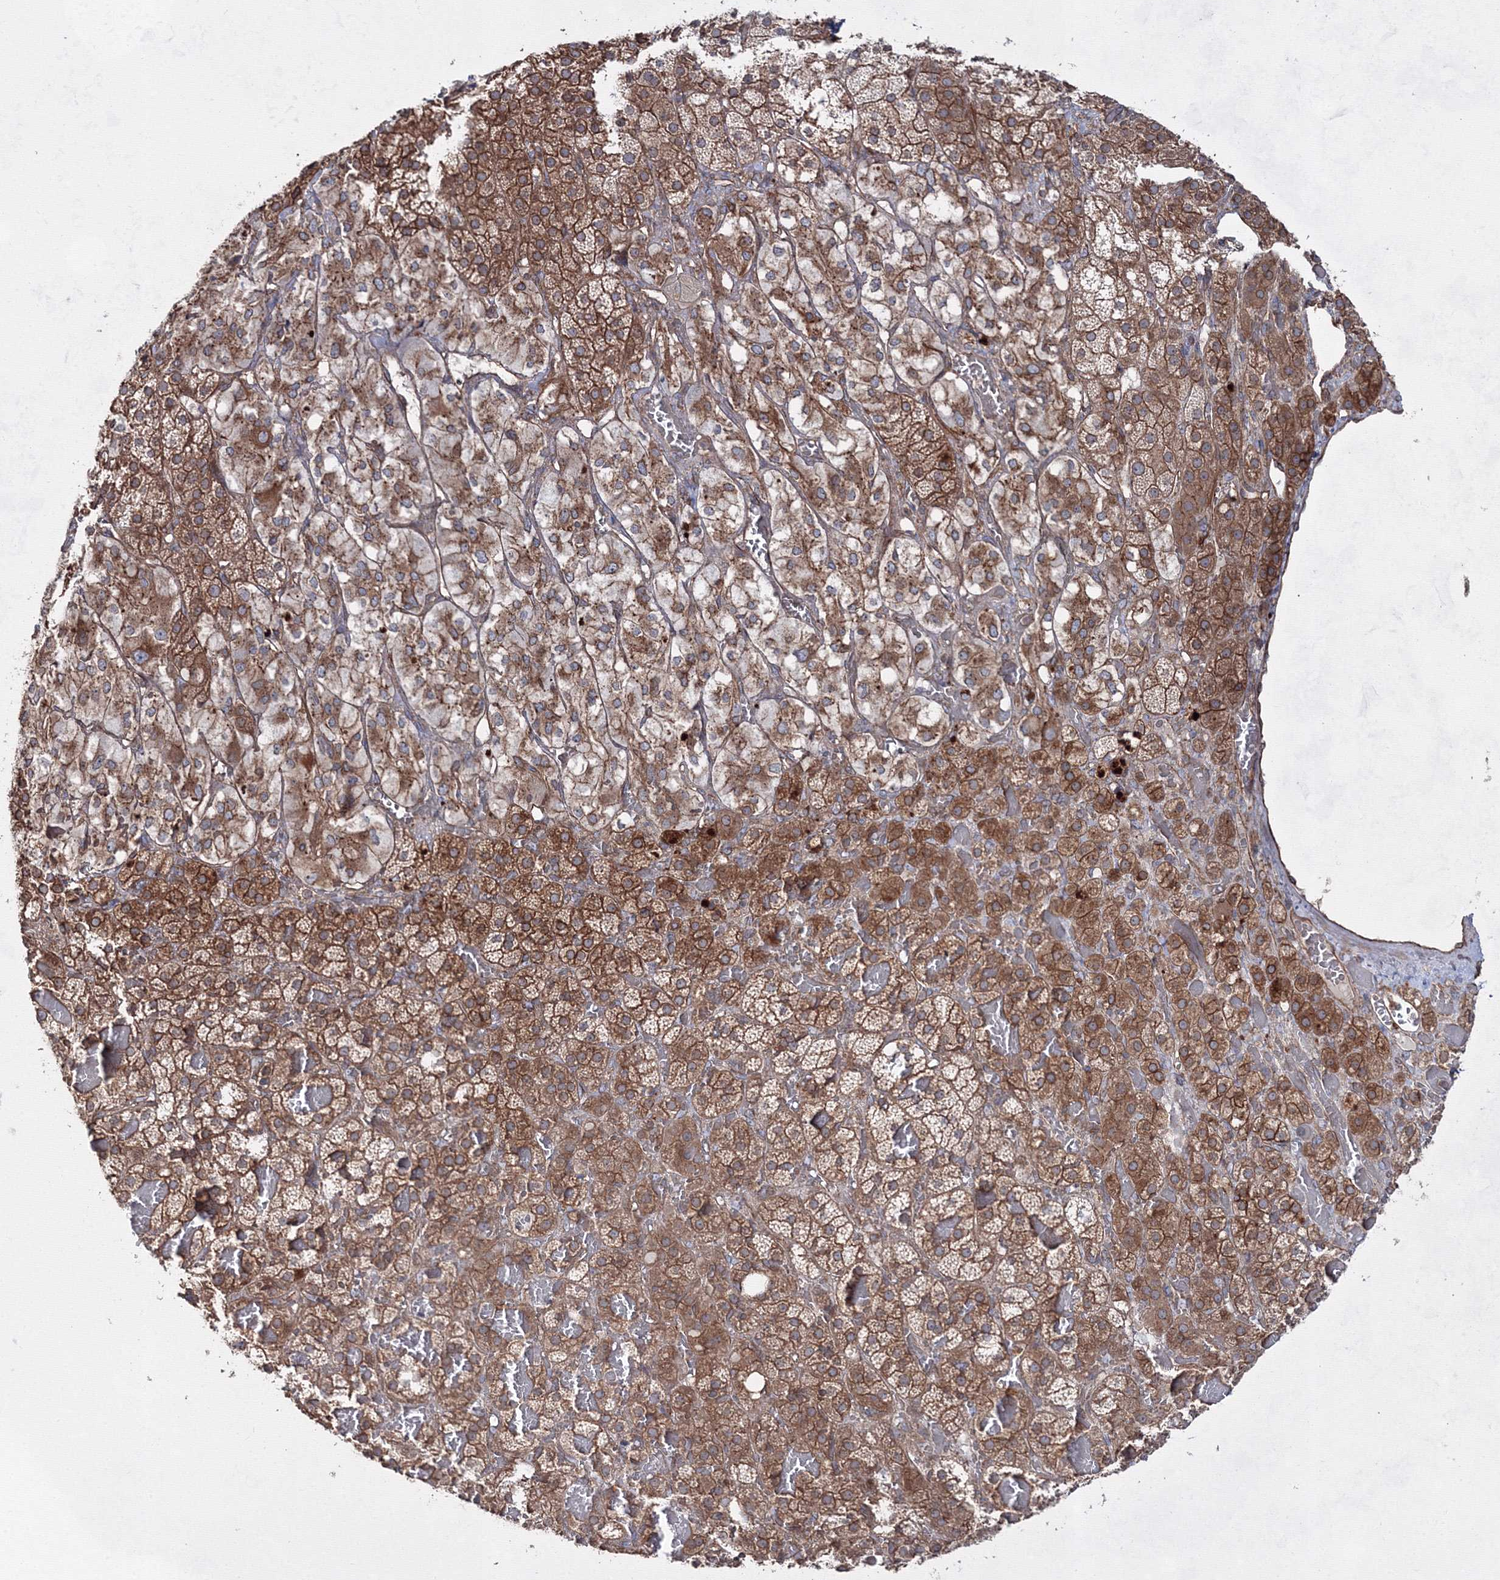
{"staining": {"intensity": "strong", "quantity": ">75%", "location": "cytoplasmic/membranous"}, "tissue": "adrenal gland", "cell_type": "Glandular cells", "image_type": "normal", "snomed": [{"axis": "morphology", "description": "Normal tissue, NOS"}, {"axis": "topography", "description": "Adrenal gland"}], "caption": "An image showing strong cytoplasmic/membranous expression in about >75% of glandular cells in benign adrenal gland, as visualized by brown immunohistochemical staining.", "gene": "EXOC6", "patient": {"sex": "female", "age": 59}}